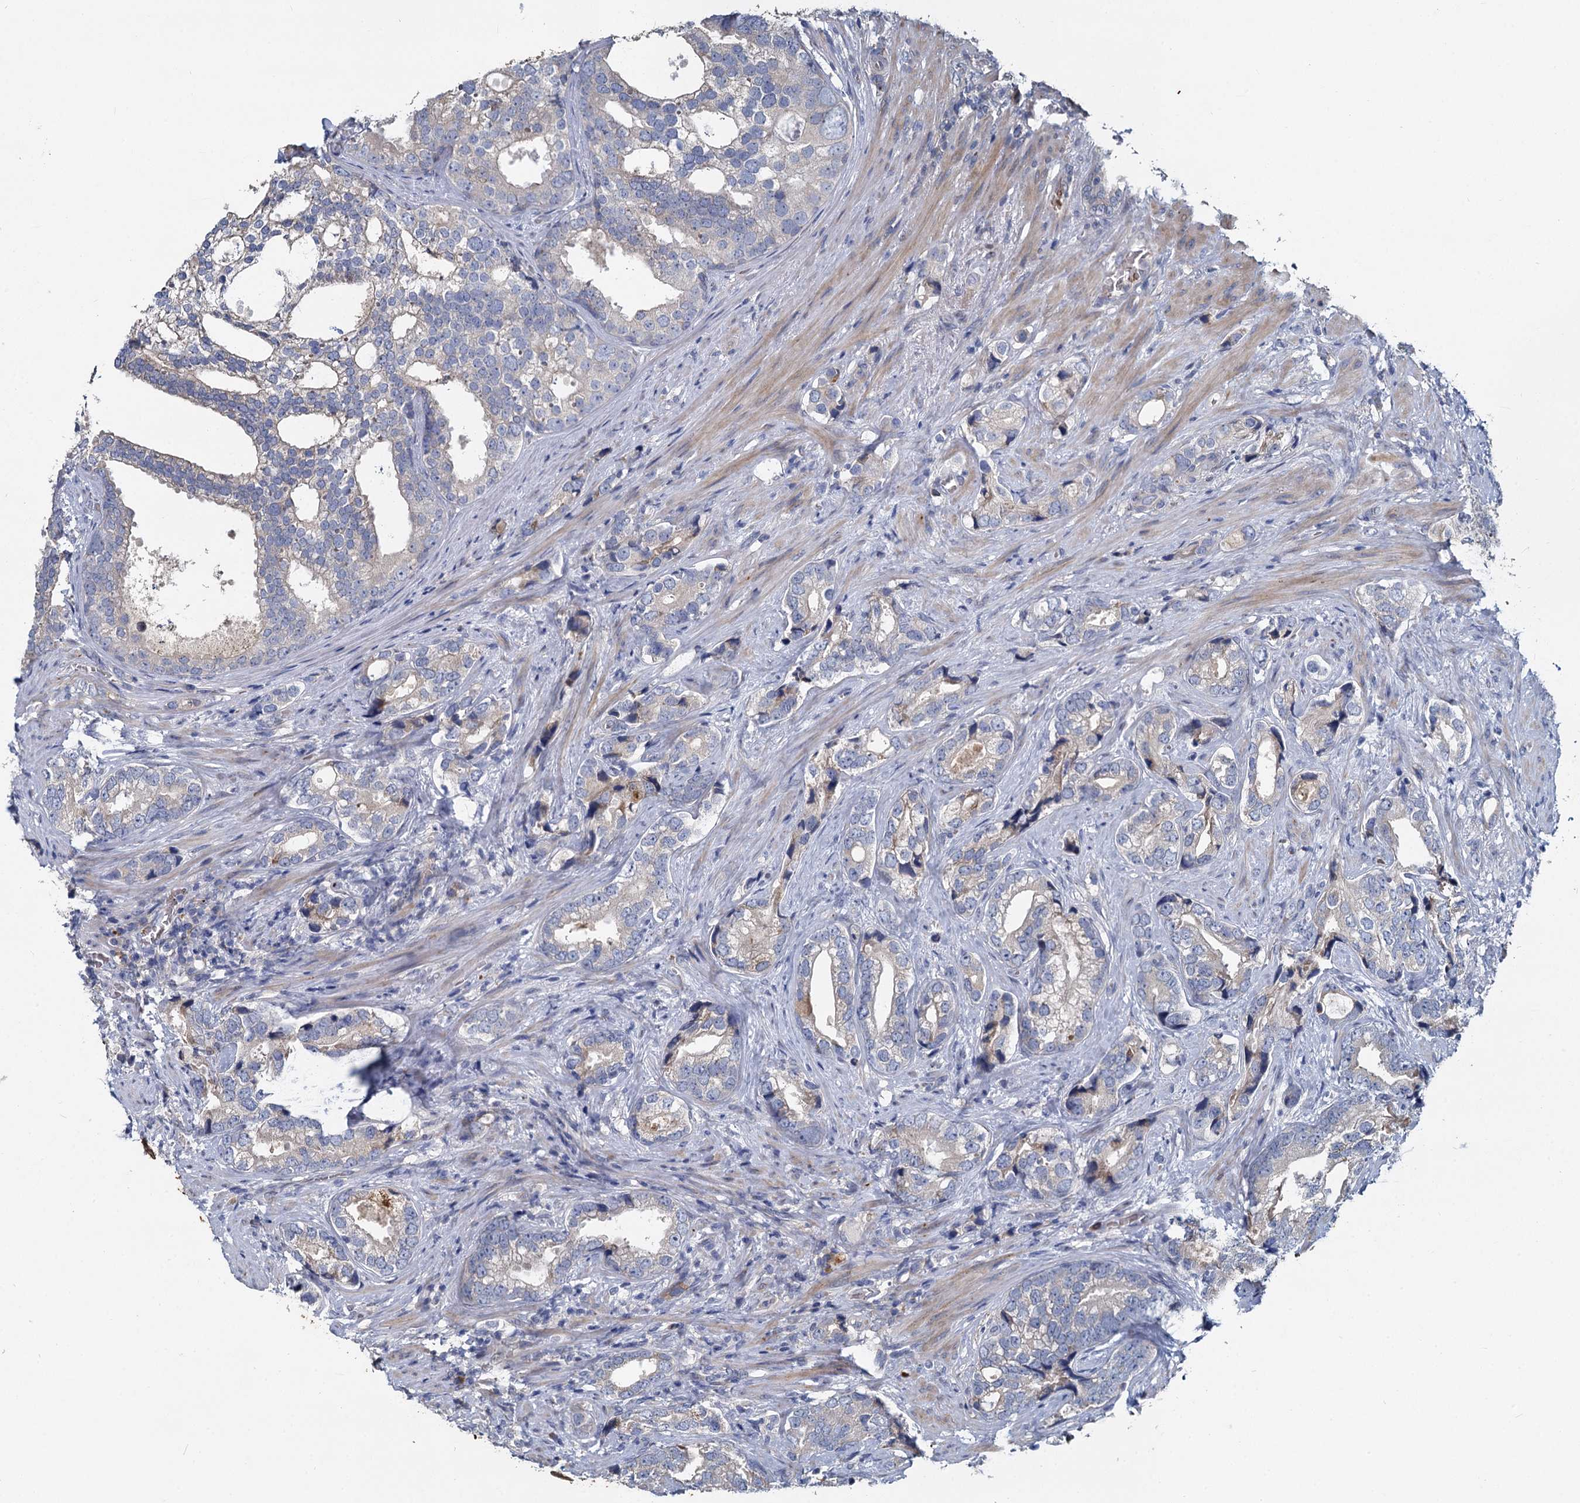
{"staining": {"intensity": "negative", "quantity": "none", "location": "none"}, "tissue": "prostate cancer", "cell_type": "Tumor cells", "image_type": "cancer", "snomed": [{"axis": "morphology", "description": "Adenocarcinoma, High grade"}, {"axis": "topography", "description": "Prostate"}], "caption": "Histopathology image shows no protein expression in tumor cells of adenocarcinoma (high-grade) (prostate) tissue.", "gene": "TCTN2", "patient": {"sex": "male", "age": 75}}